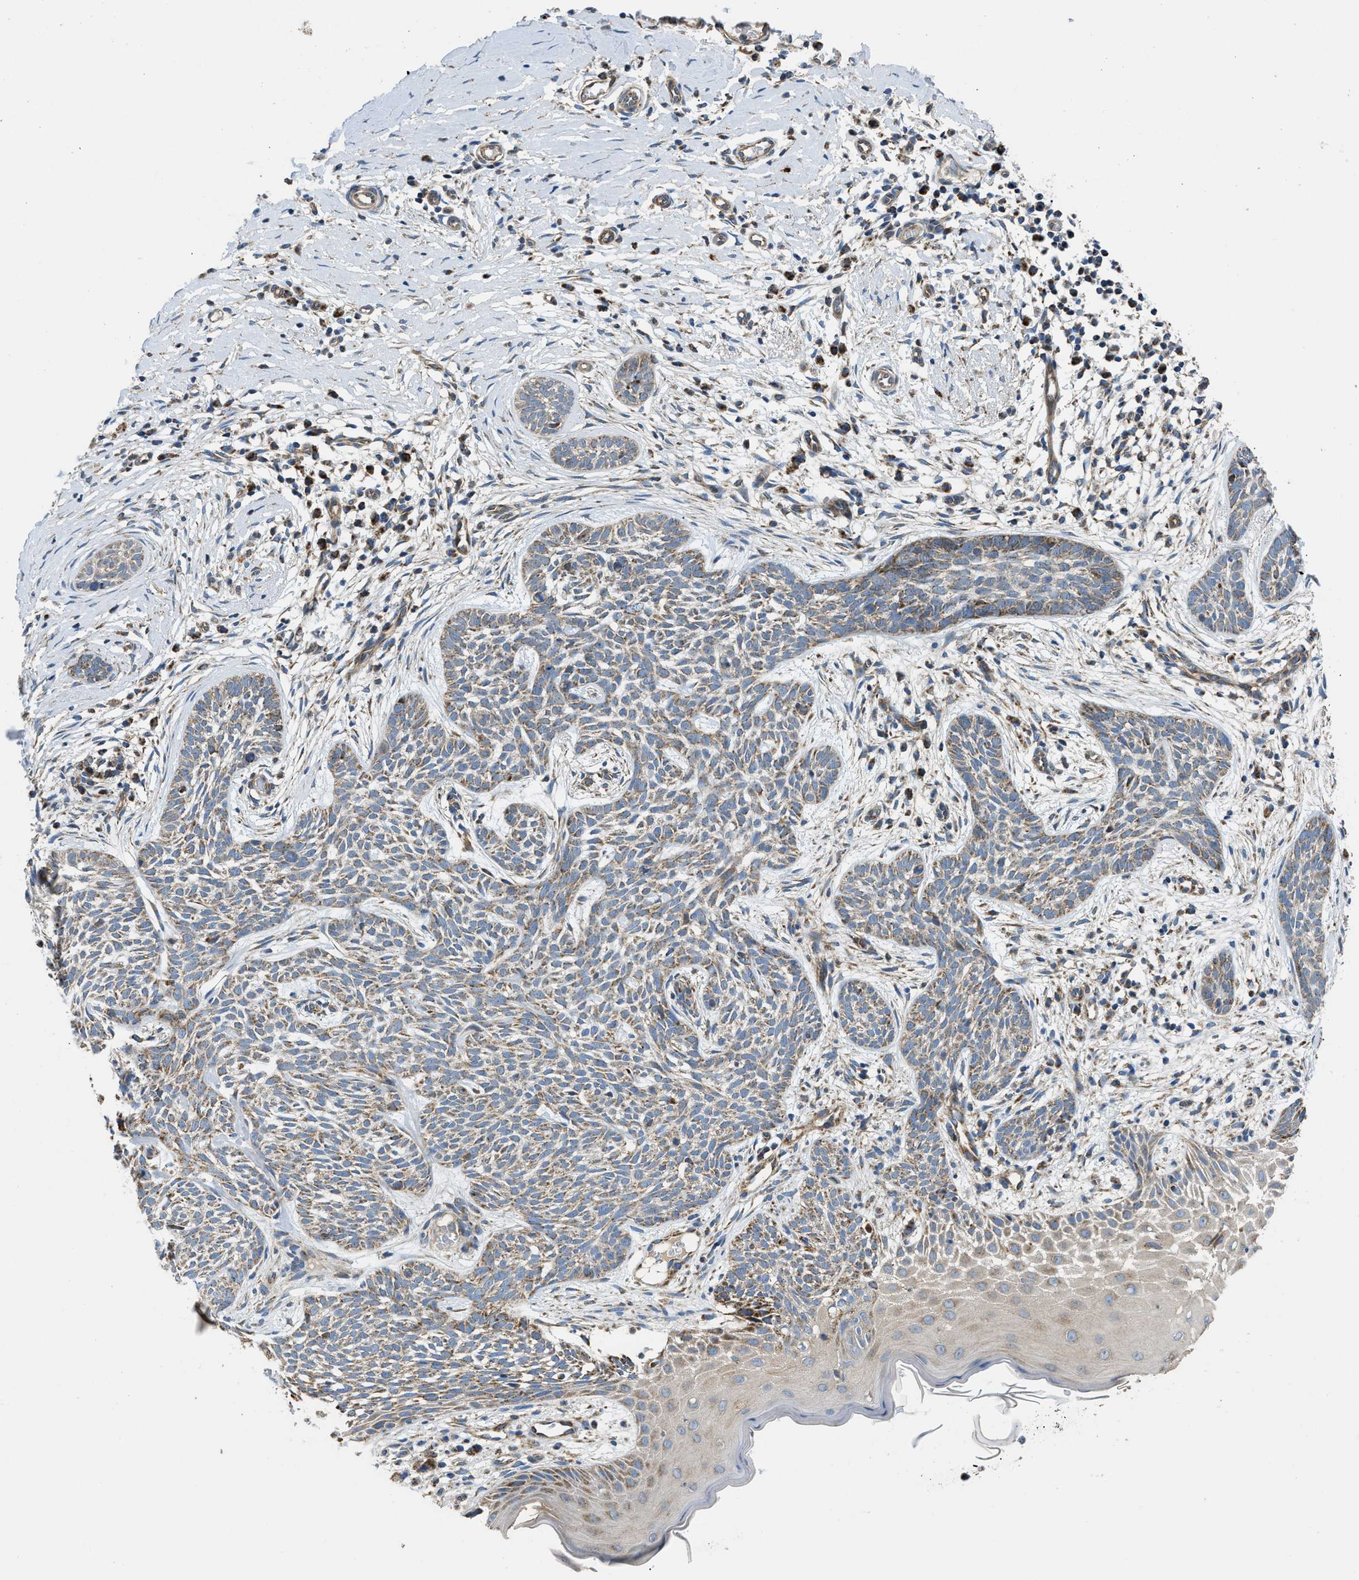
{"staining": {"intensity": "moderate", "quantity": ">75%", "location": "cytoplasmic/membranous"}, "tissue": "skin cancer", "cell_type": "Tumor cells", "image_type": "cancer", "snomed": [{"axis": "morphology", "description": "Basal cell carcinoma"}, {"axis": "topography", "description": "Skin"}], "caption": "Immunohistochemistry of human skin basal cell carcinoma demonstrates medium levels of moderate cytoplasmic/membranous positivity in approximately >75% of tumor cells.", "gene": "STK33", "patient": {"sex": "female", "age": 59}}